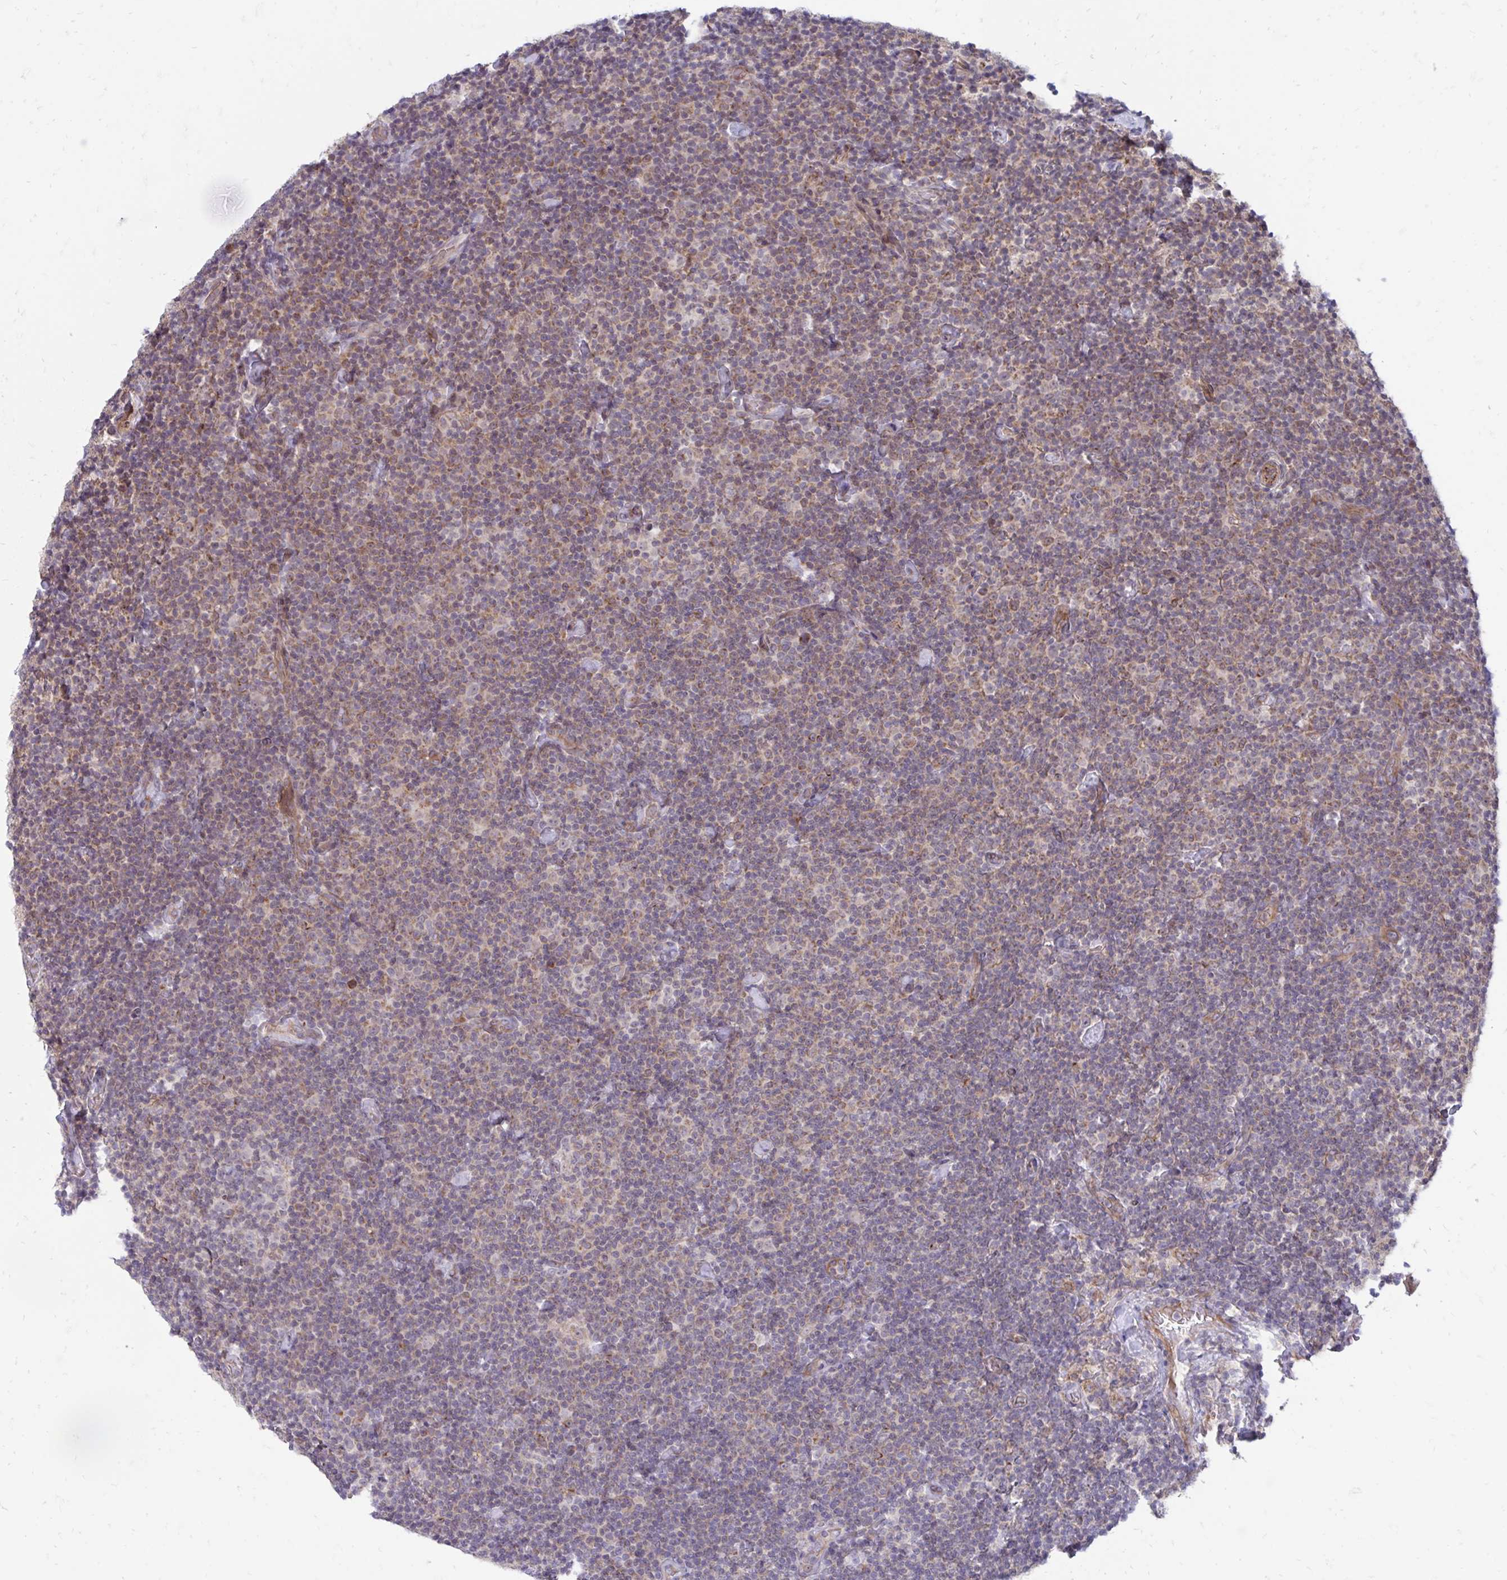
{"staining": {"intensity": "weak", "quantity": "25%-75%", "location": "cytoplasmic/membranous"}, "tissue": "lymphoma", "cell_type": "Tumor cells", "image_type": "cancer", "snomed": [{"axis": "morphology", "description": "Malignant lymphoma, non-Hodgkin's type, Low grade"}, {"axis": "topography", "description": "Lymph node"}], "caption": "IHC (DAB (3,3'-diaminobenzidine)) staining of lymphoma shows weak cytoplasmic/membranous protein expression in about 25%-75% of tumor cells. The staining was performed using DAB to visualize the protein expression in brown, while the nuclei were stained in blue with hematoxylin (Magnification: 20x).", "gene": "ITPR2", "patient": {"sex": "male", "age": 81}}